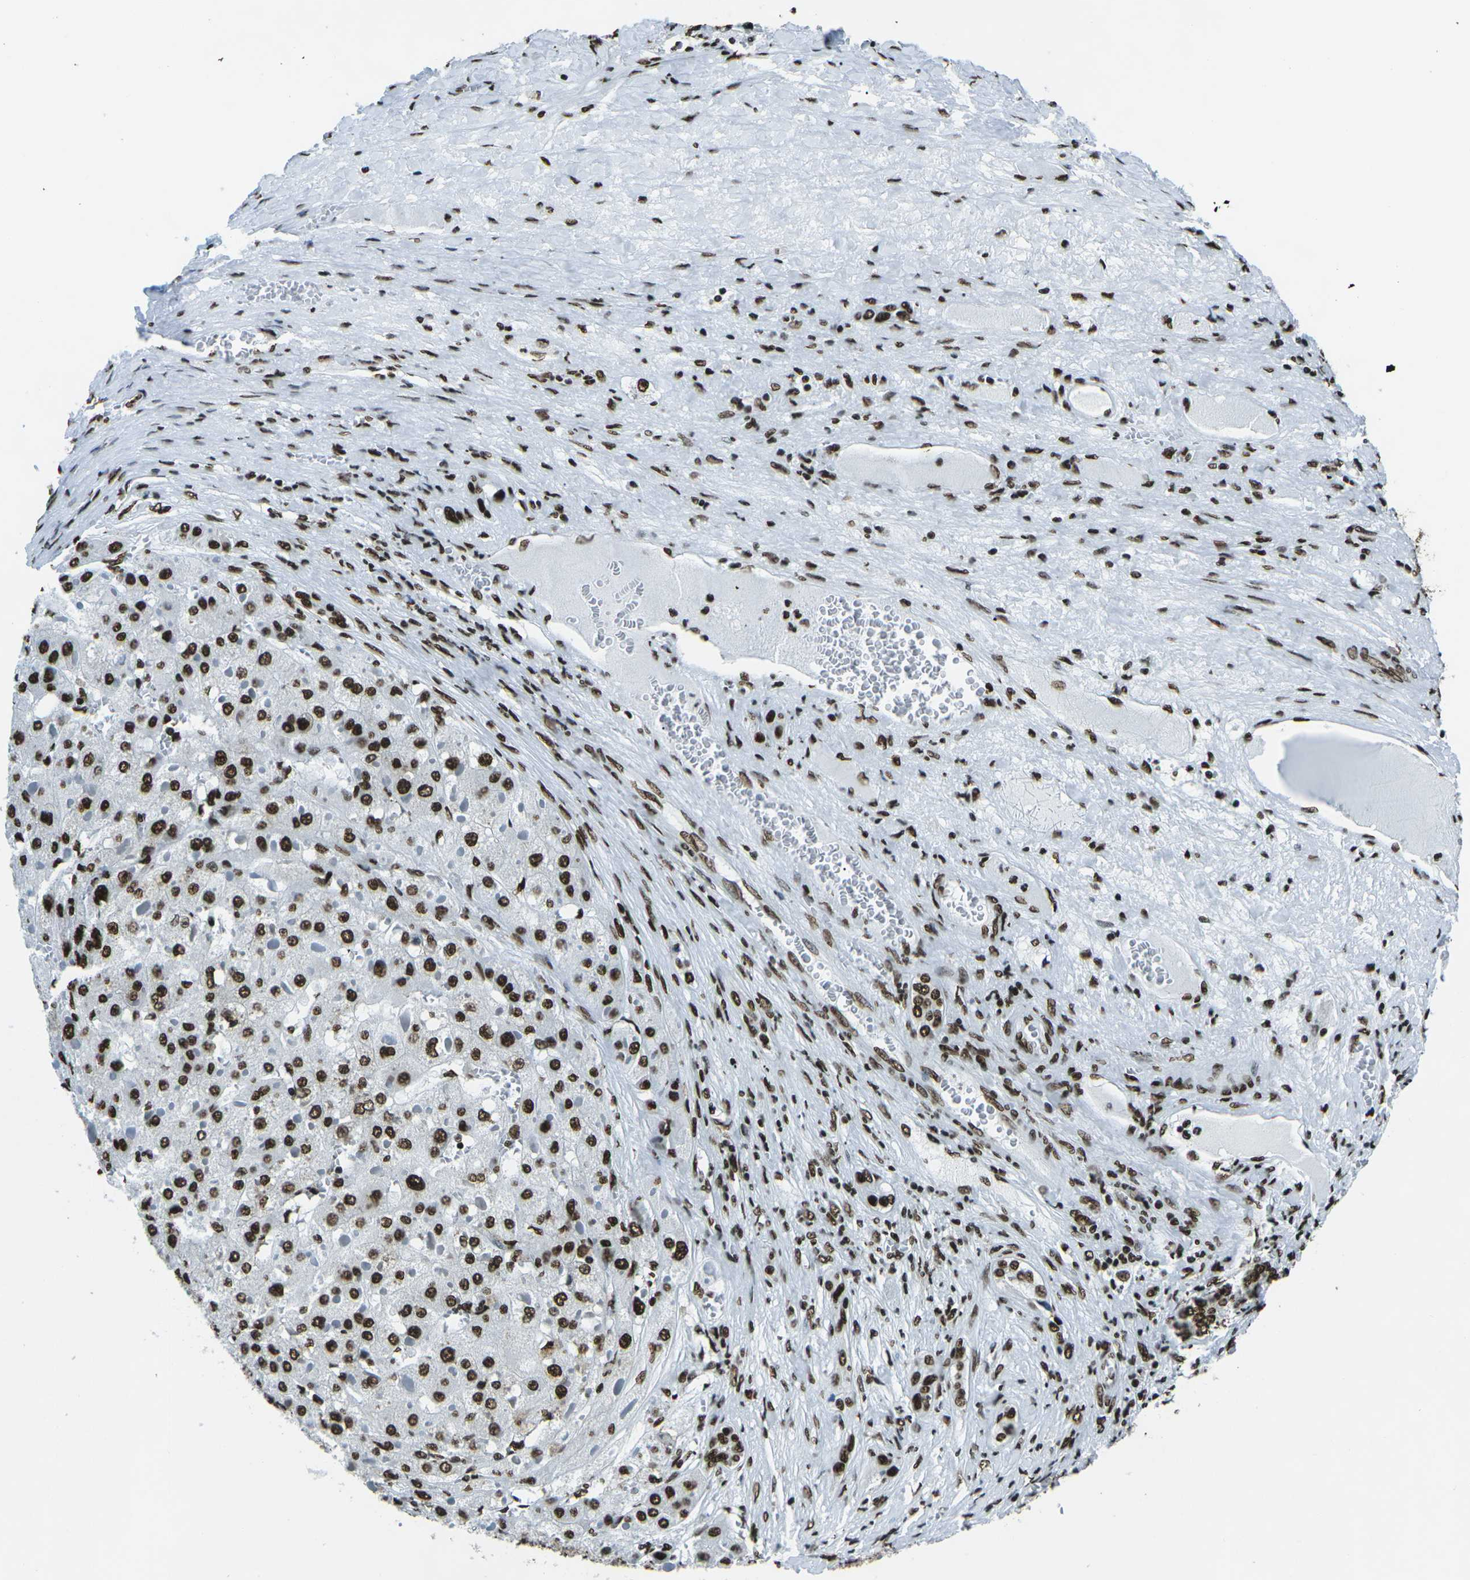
{"staining": {"intensity": "strong", "quantity": ">75%", "location": "nuclear"}, "tissue": "liver cancer", "cell_type": "Tumor cells", "image_type": "cancer", "snomed": [{"axis": "morphology", "description": "Carcinoma, Hepatocellular, NOS"}, {"axis": "topography", "description": "Liver"}], "caption": "The histopathology image demonstrates immunohistochemical staining of hepatocellular carcinoma (liver). There is strong nuclear staining is identified in about >75% of tumor cells.", "gene": "HNRNPL", "patient": {"sex": "female", "age": 73}}